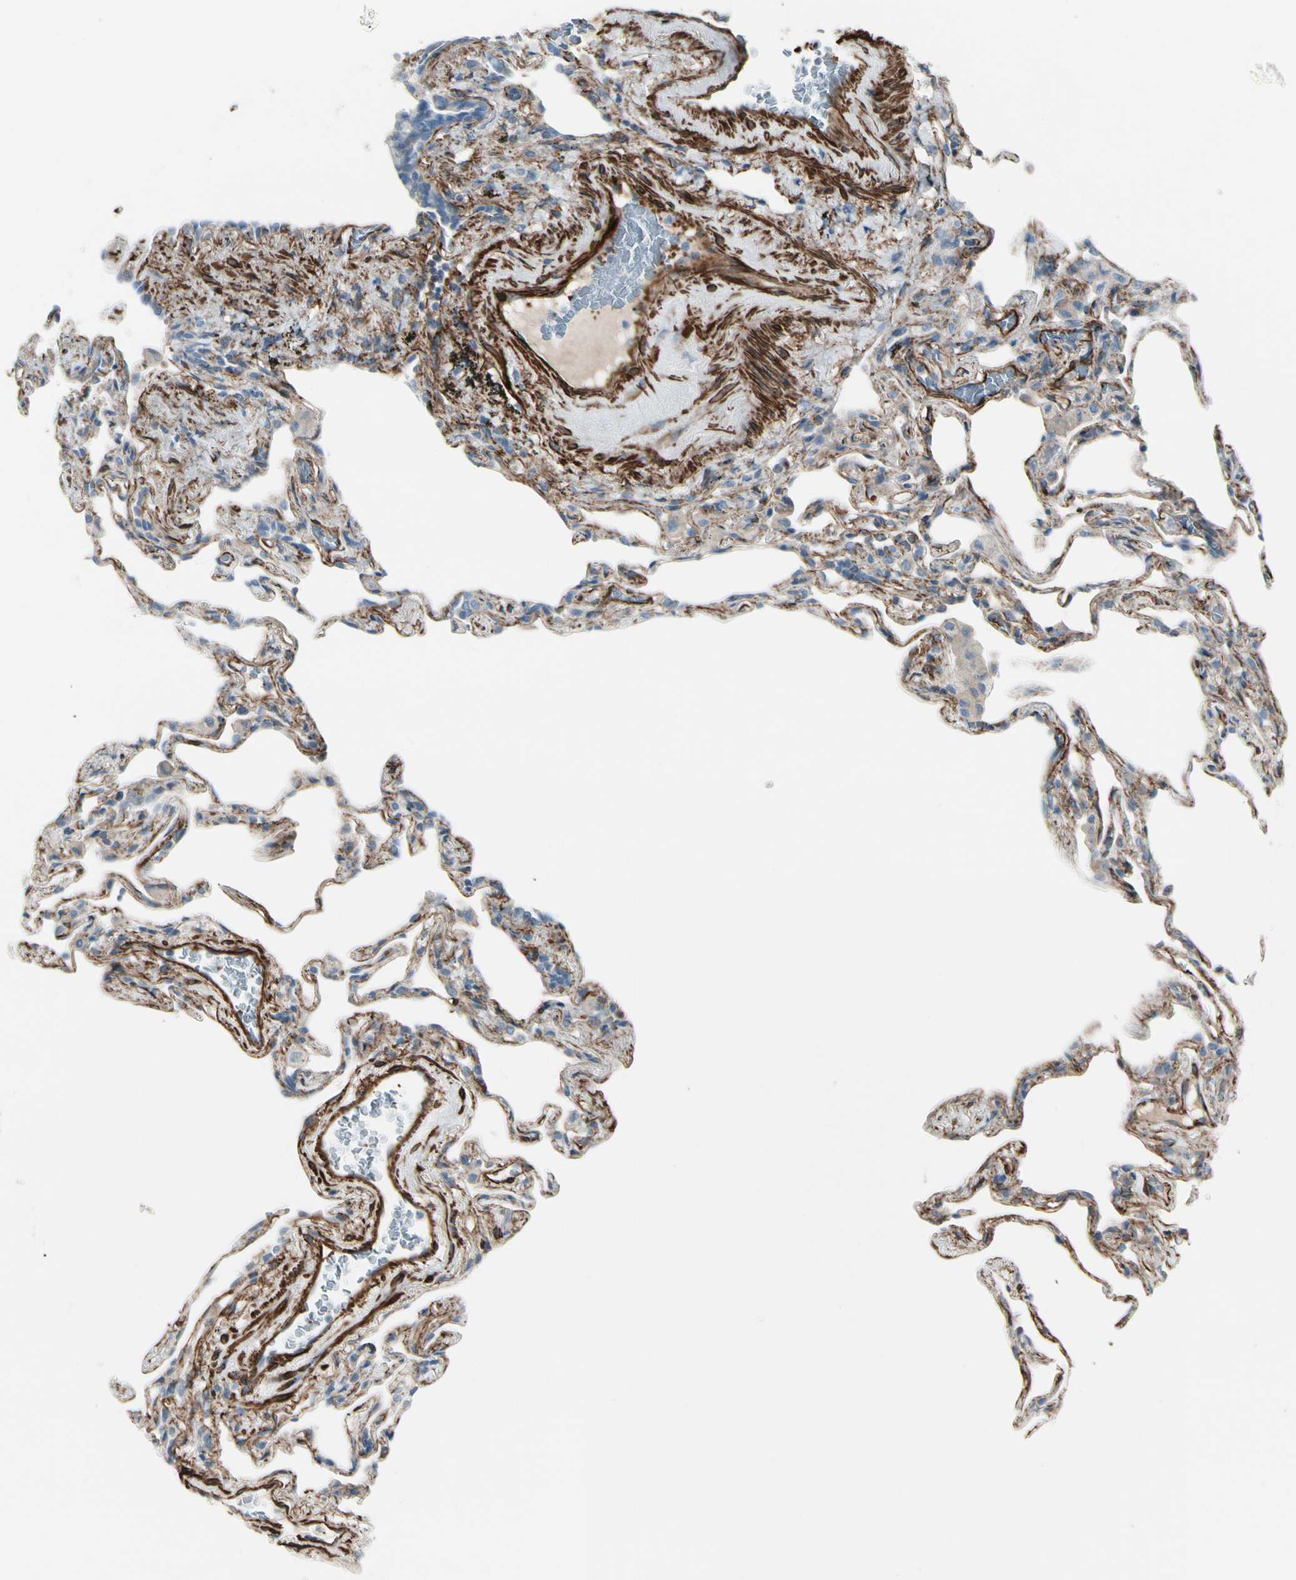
{"staining": {"intensity": "weak", "quantity": "25%-75%", "location": "cytoplasmic/membranous"}, "tissue": "lung", "cell_type": "Alveolar cells", "image_type": "normal", "snomed": [{"axis": "morphology", "description": "Normal tissue, NOS"}, {"axis": "morphology", "description": "Inflammation, NOS"}, {"axis": "topography", "description": "Lung"}], "caption": "Unremarkable lung reveals weak cytoplasmic/membranous staining in about 25%-75% of alveolar cells, visualized by immunohistochemistry.", "gene": "CALD1", "patient": {"sex": "male", "age": 69}}